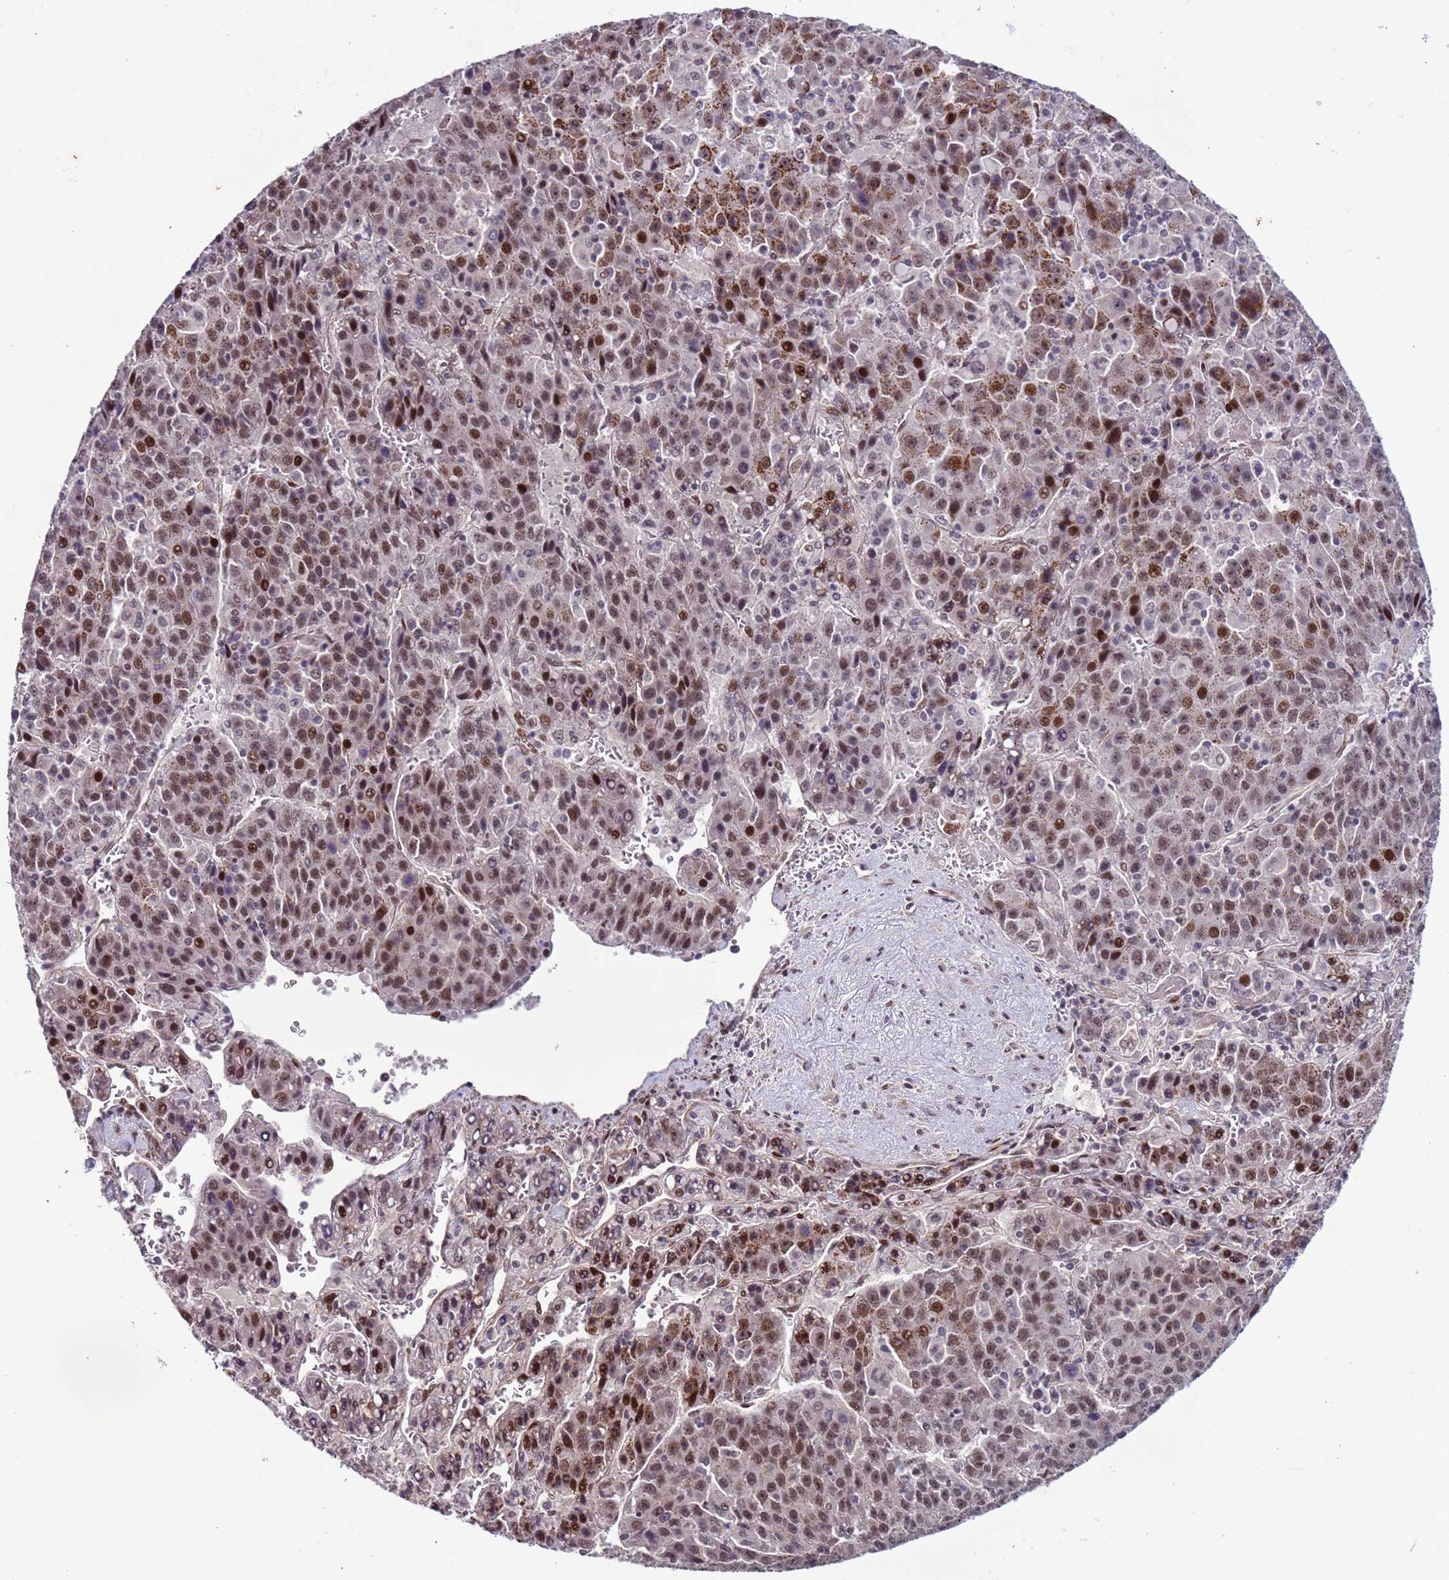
{"staining": {"intensity": "moderate", "quantity": ">75%", "location": "nuclear"}, "tissue": "liver cancer", "cell_type": "Tumor cells", "image_type": "cancer", "snomed": [{"axis": "morphology", "description": "Carcinoma, Hepatocellular, NOS"}, {"axis": "topography", "description": "Liver"}], "caption": "There is medium levels of moderate nuclear positivity in tumor cells of liver cancer (hepatocellular carcinoma), as demonstrated by immunohistochemical staining (brown color).", "gene": "SHC3", "patient": {"sex": "female", "age": 53}}